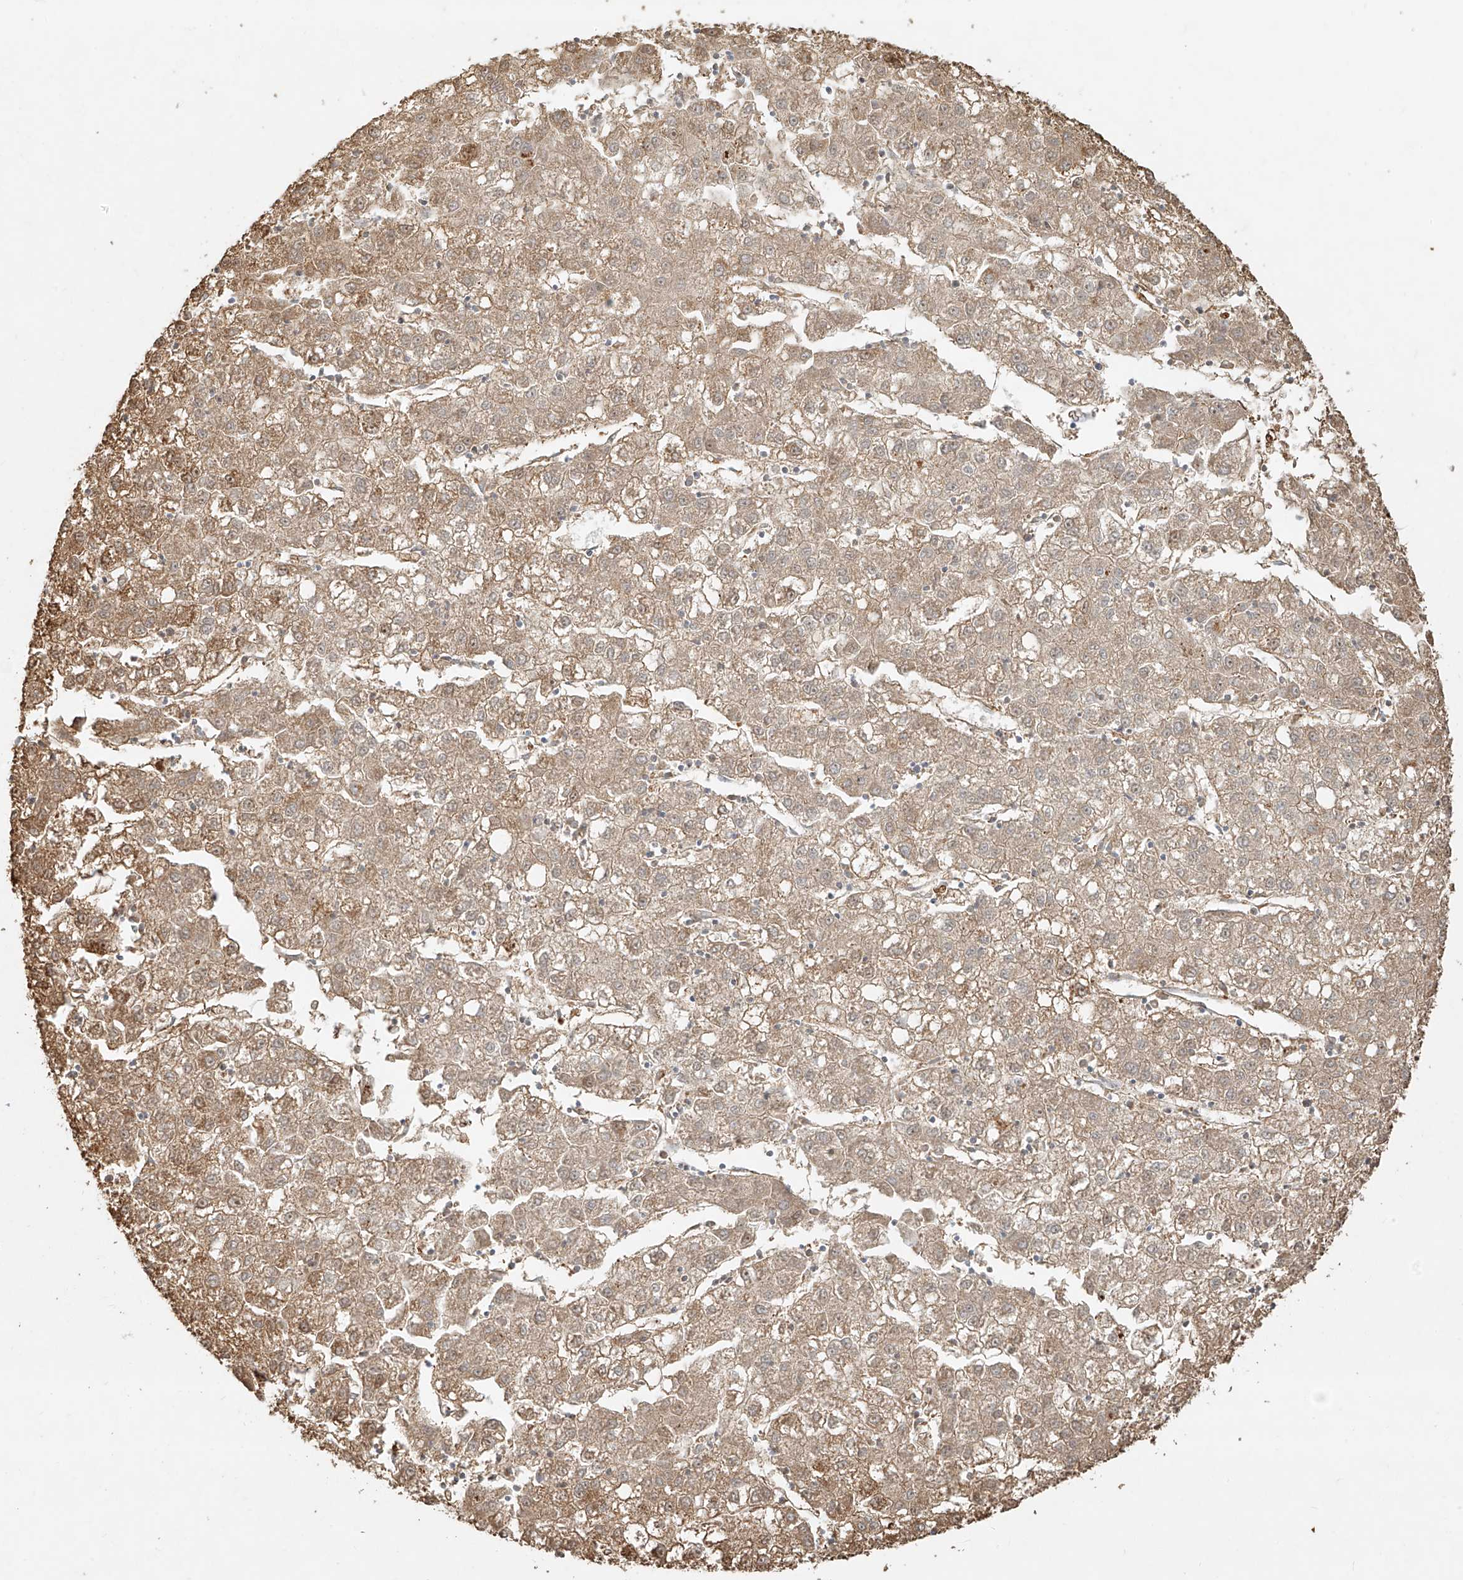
{"staining": {"intensity": "moderate", "quantity": "25%-75%", "location": "cytoplasmic/membranous"}, "tissue": "liver cancer", "cell_type": "Tumor cells", "image_type": "cancer", "snomed": [{"axis": "morphology", "description": "Carcinoma, Hepatocellular, NOS"}, {"axis": "topography", "description": "Liver"}], "caption": "Protein analysis of liver cancer (hepatocellular carcinoma) tissue displays moderate cytoplasmic/membranous staining in approximately 25%-75% of tumor cells.", "gene": "EFNB1", "patient": {"sex": "male", "age": 72}}